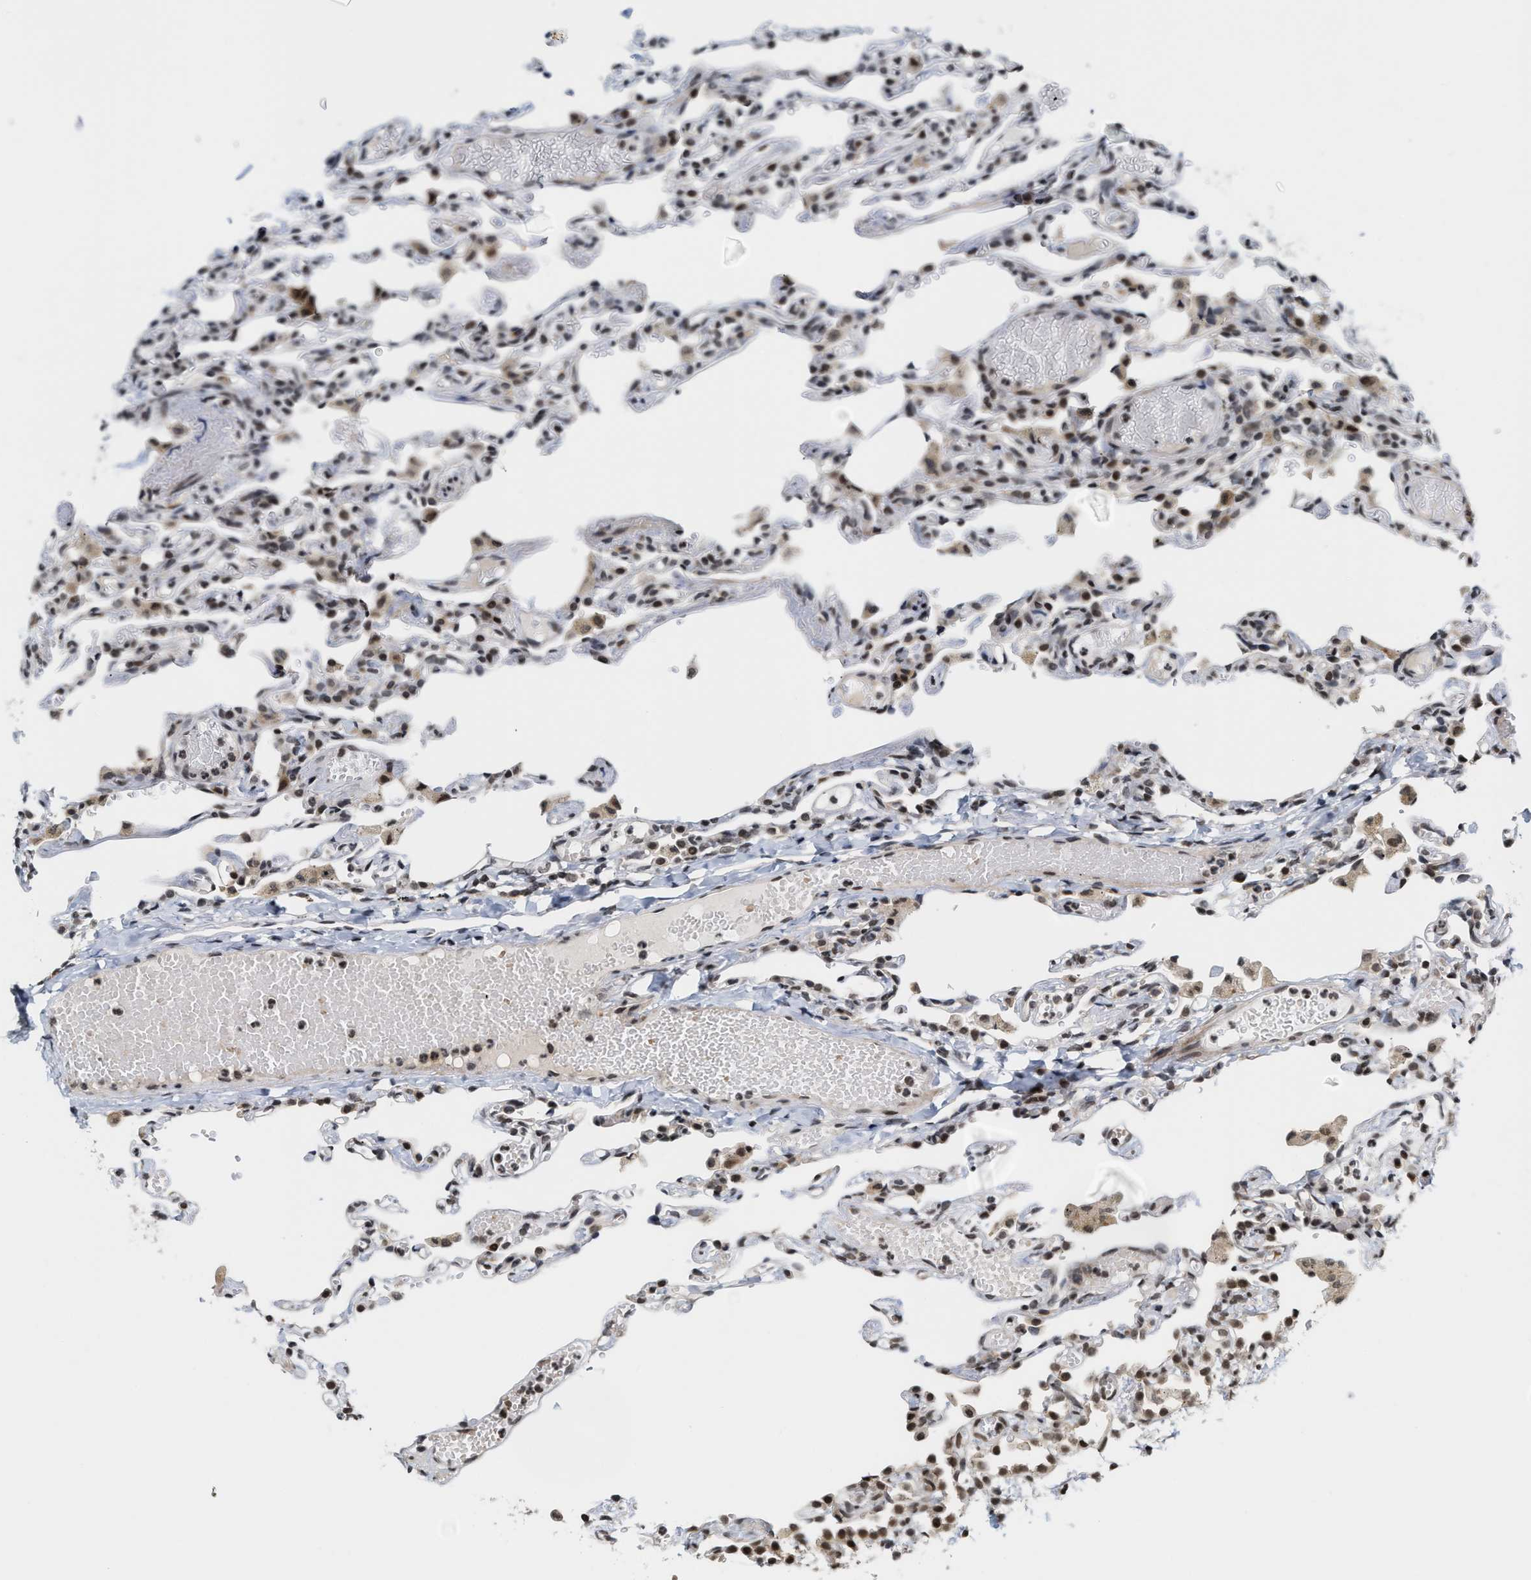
{"staining": {"intensity": "moderate", "quantity": "25%-75%", "location": "nuclear"}, "tissue": "lung", "cell_type": "Alveolar cells", "image_type": "normal", "snomed": [{"axis": "morphology", "description": "Normal tissue, NOS"}, {"axis": "topography", "description": "Lung"}], "caption": "There is medium levels of moderate nuclear expression in alveolar cells of unremarkable lung, as demonstrated by immunohistochemical staining (brown color).", "gene": "ANKRD6", "patient": {"sex": "male", "age": 21}}